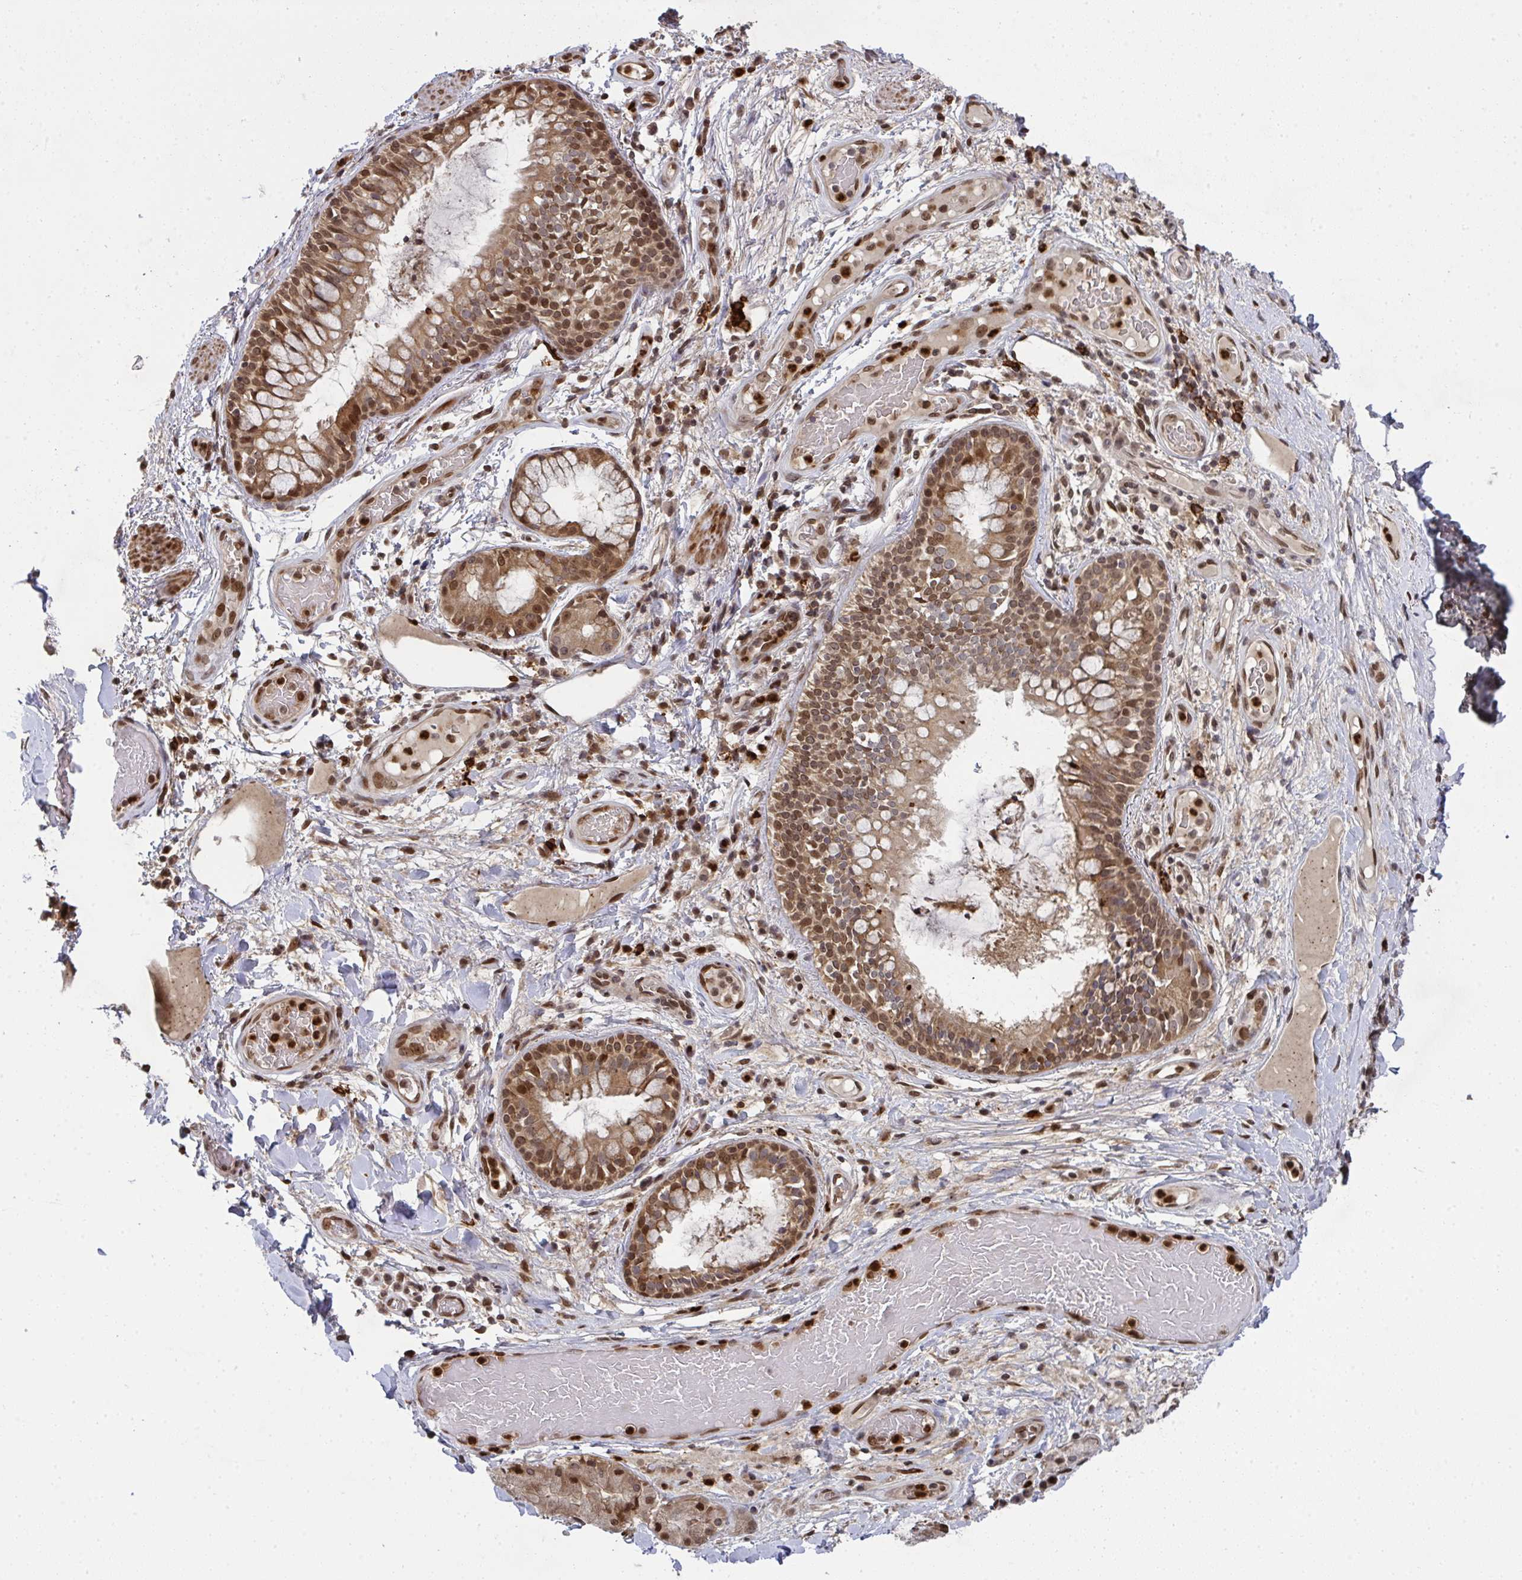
{"staining": {"intensity": "moderate", "quantity": "<25%", "location": "nuclear"}, "tissue": "adipose tissue", "cell_type": "Adipocytes", "image_type": "normal", "snomed": [{"axis": "morphology", "description": "Normal tissue, NOS"}, {"axis": "topography", "description": "Cartilage tissue"}, {"axis": "topography", "description": "Bronchus"}], "caption": "Benign adipose tissue demonstrates moderate nuclear expression in about <25% of adipocytes.", "gene": "UXT", "patient": {"sex": "male", "age": 64}}